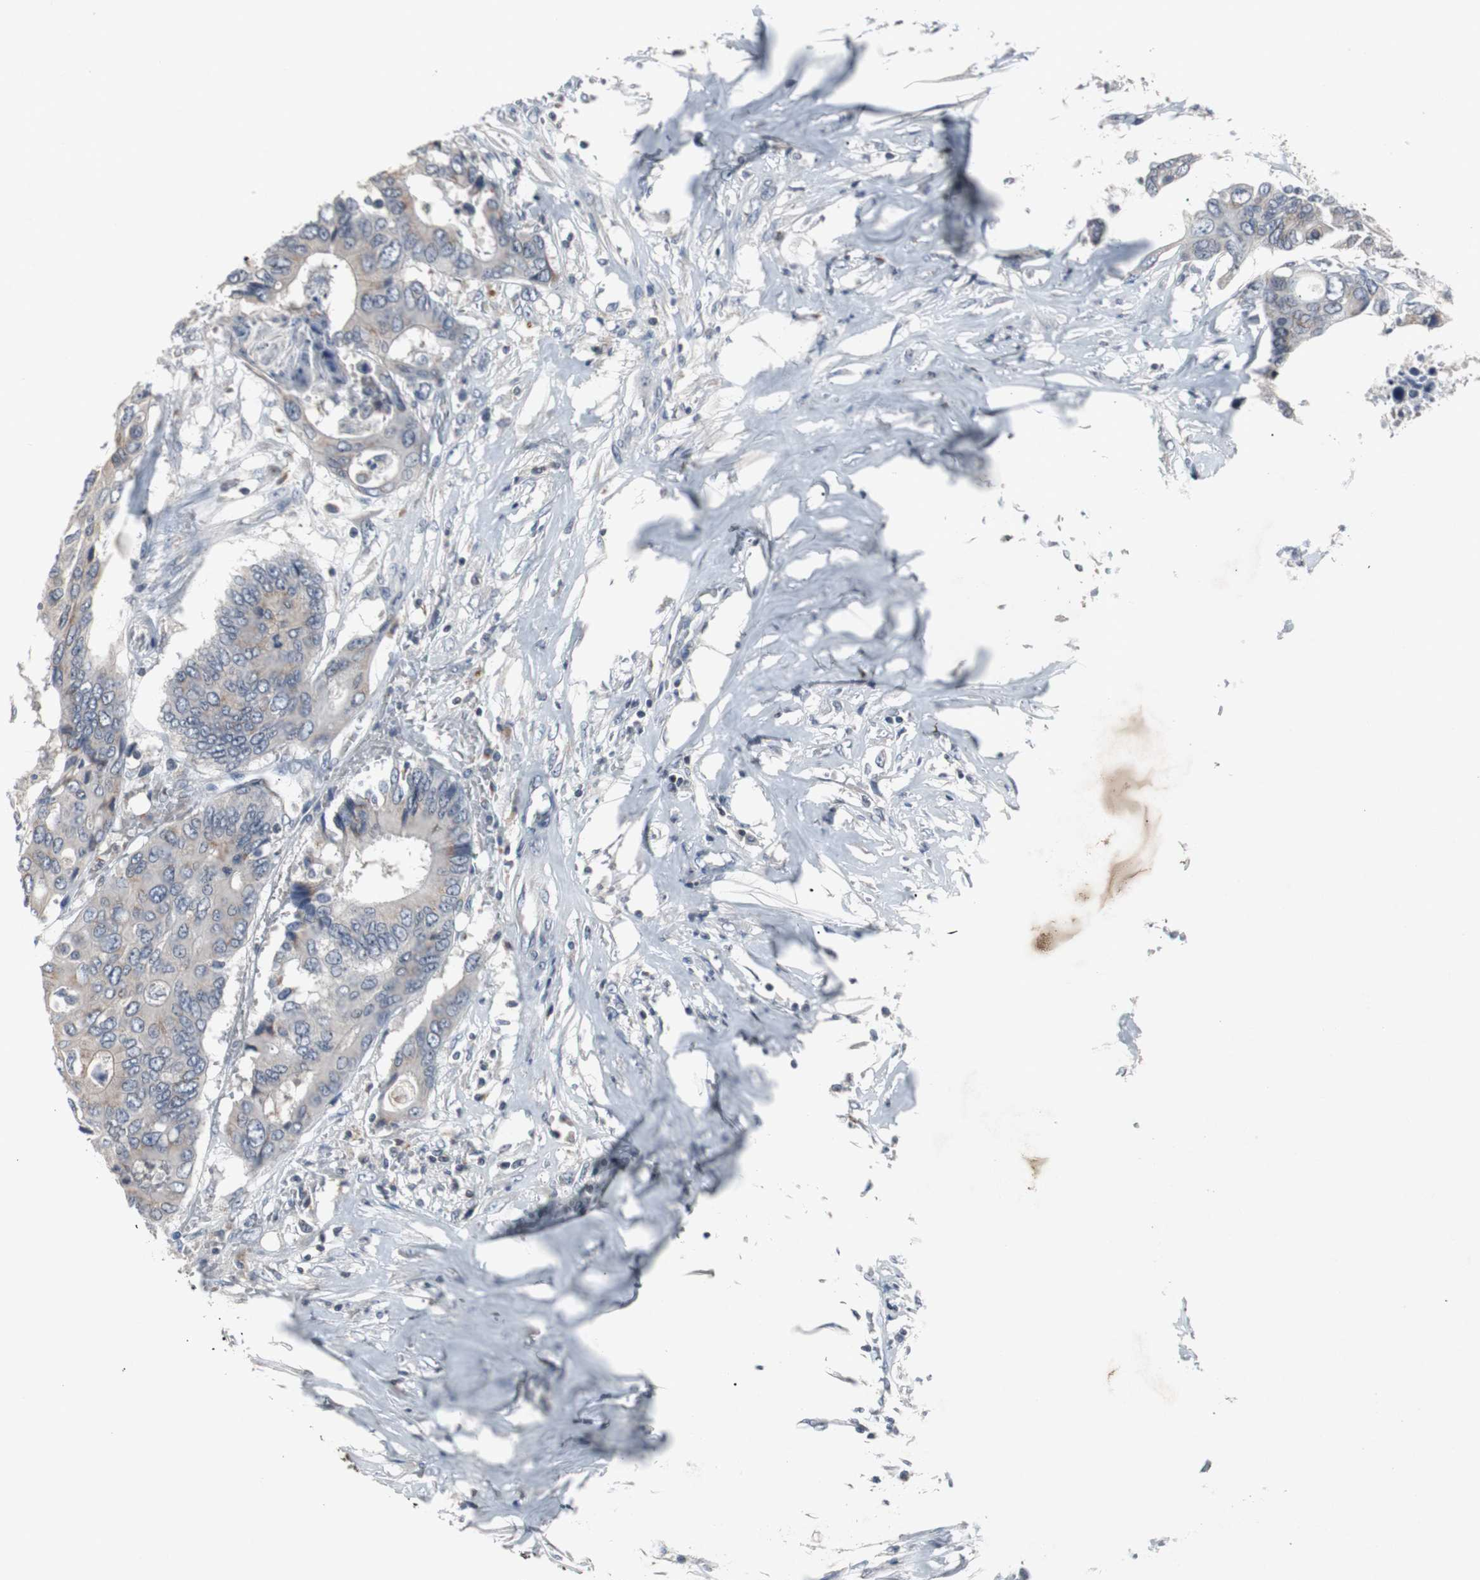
{"staining": {"intensity": "weak", "quantity": "<25%", "location": "cytoplasmic/membranous"}, "tissue": "colorectal cancer", "cell_type": "Tumor cells", "image_type": "cancer", "snomed": [{"axis": "morphology", "description": "Adenocarcinoma, NOS"}, {"axis": "topography", "description": "Rectum"}], "caption": "The histopathology image exhibits no significant staining in tumor cells of colorectal cancer.", "gene": "ZNF396", "patient": {"sex": "male", "age": 55}}